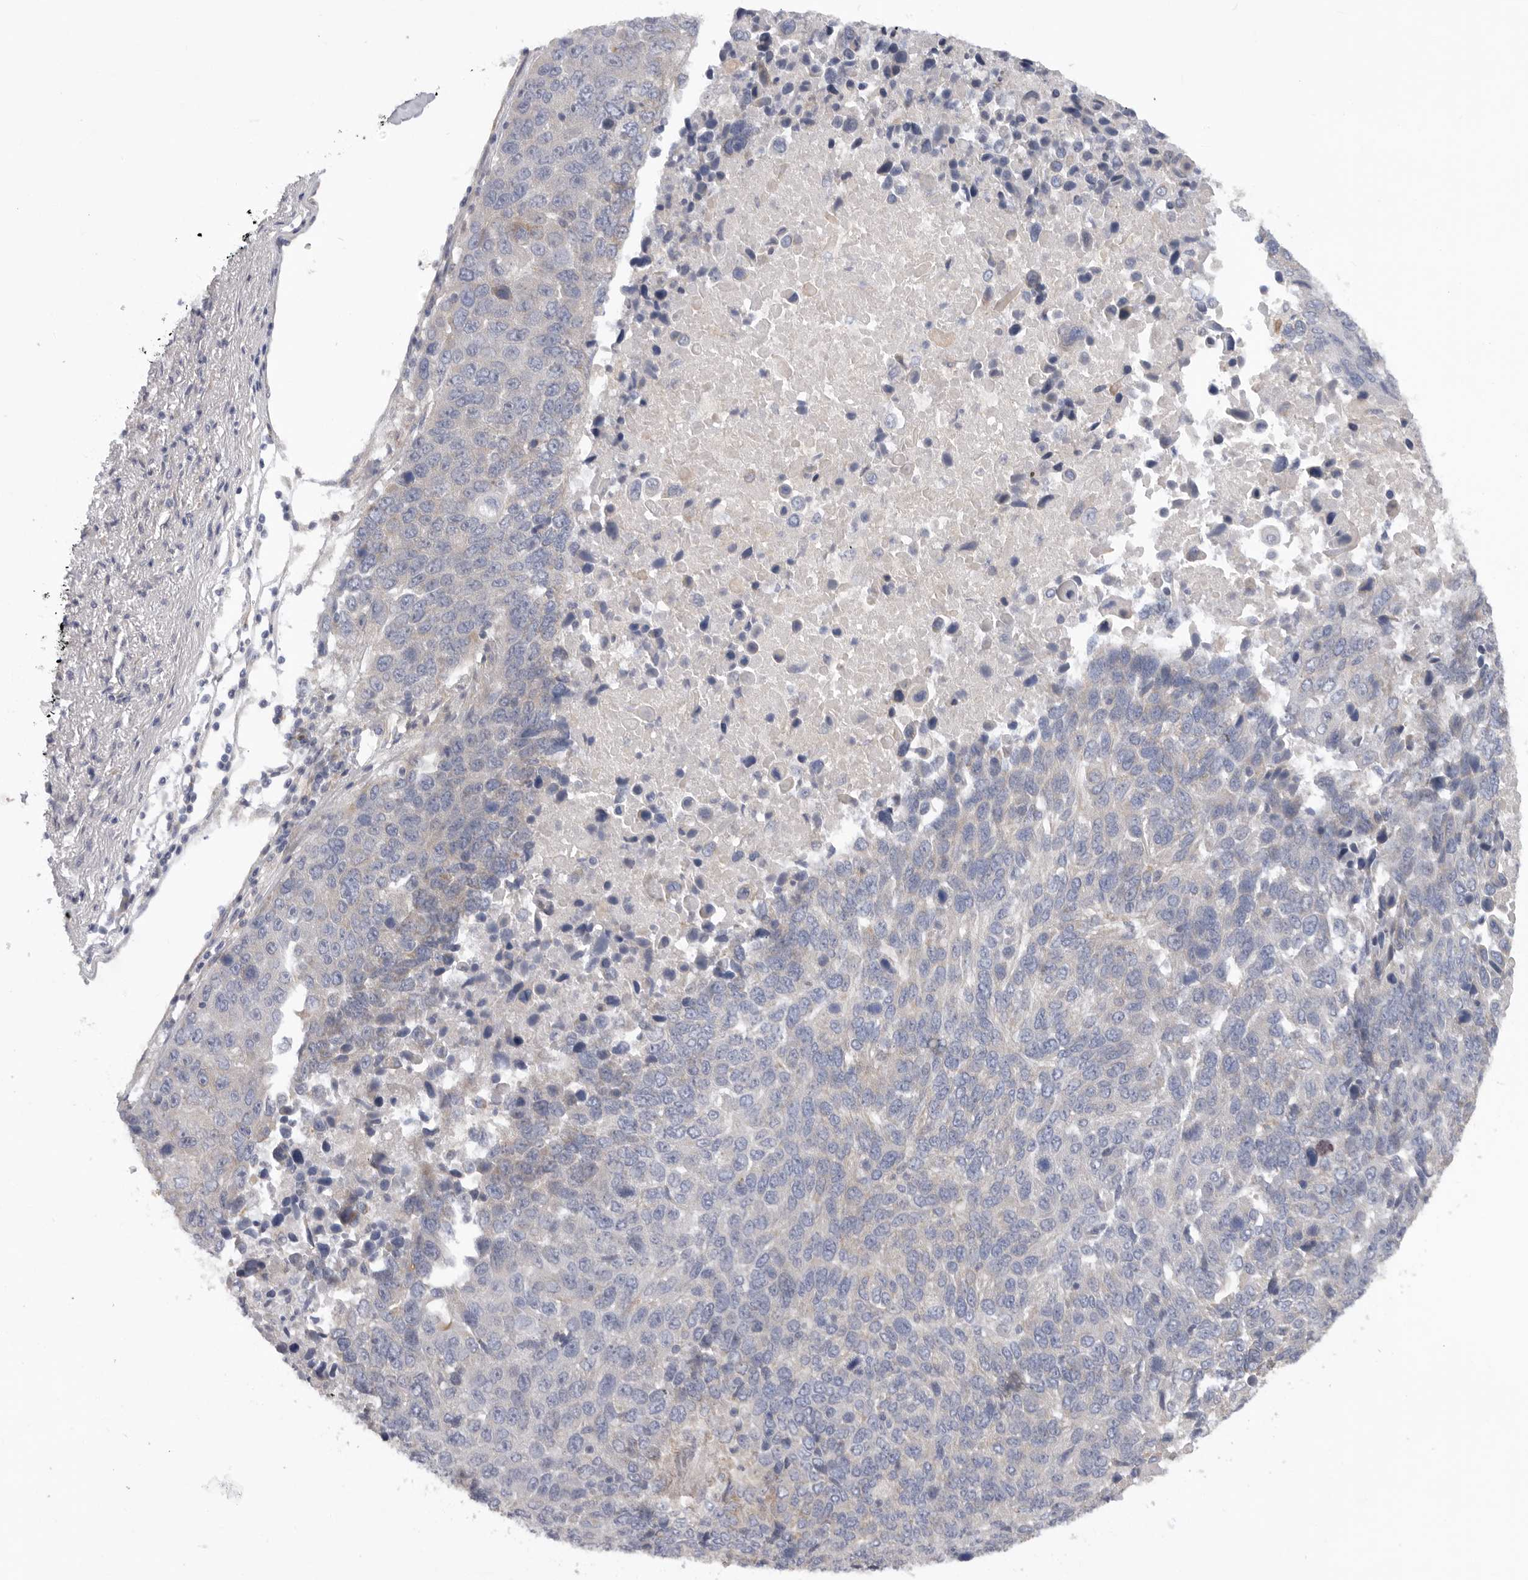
{"staining": {"intensity": "weak", "quantity": "<25%", "location": "cytoplasmic/membranous"}, "tissue": "lung cancer", "cell_type": "Tumor cells", "image_type": "cancer", "snomed": [{"axis": "morphology", "description": "Squamous cell carcinoma, NOS"}, {"axis": "topography", "description": "Lung"}], "caption": "This image is of lung cancer stained with immunohistochemistry (IHC) to label a protein in brown with the nuclei are counter-stained blue. There is no expression in tumor cells.", "gene": "MTFR1L", "patient": {"sex": "male", "age": 66}}